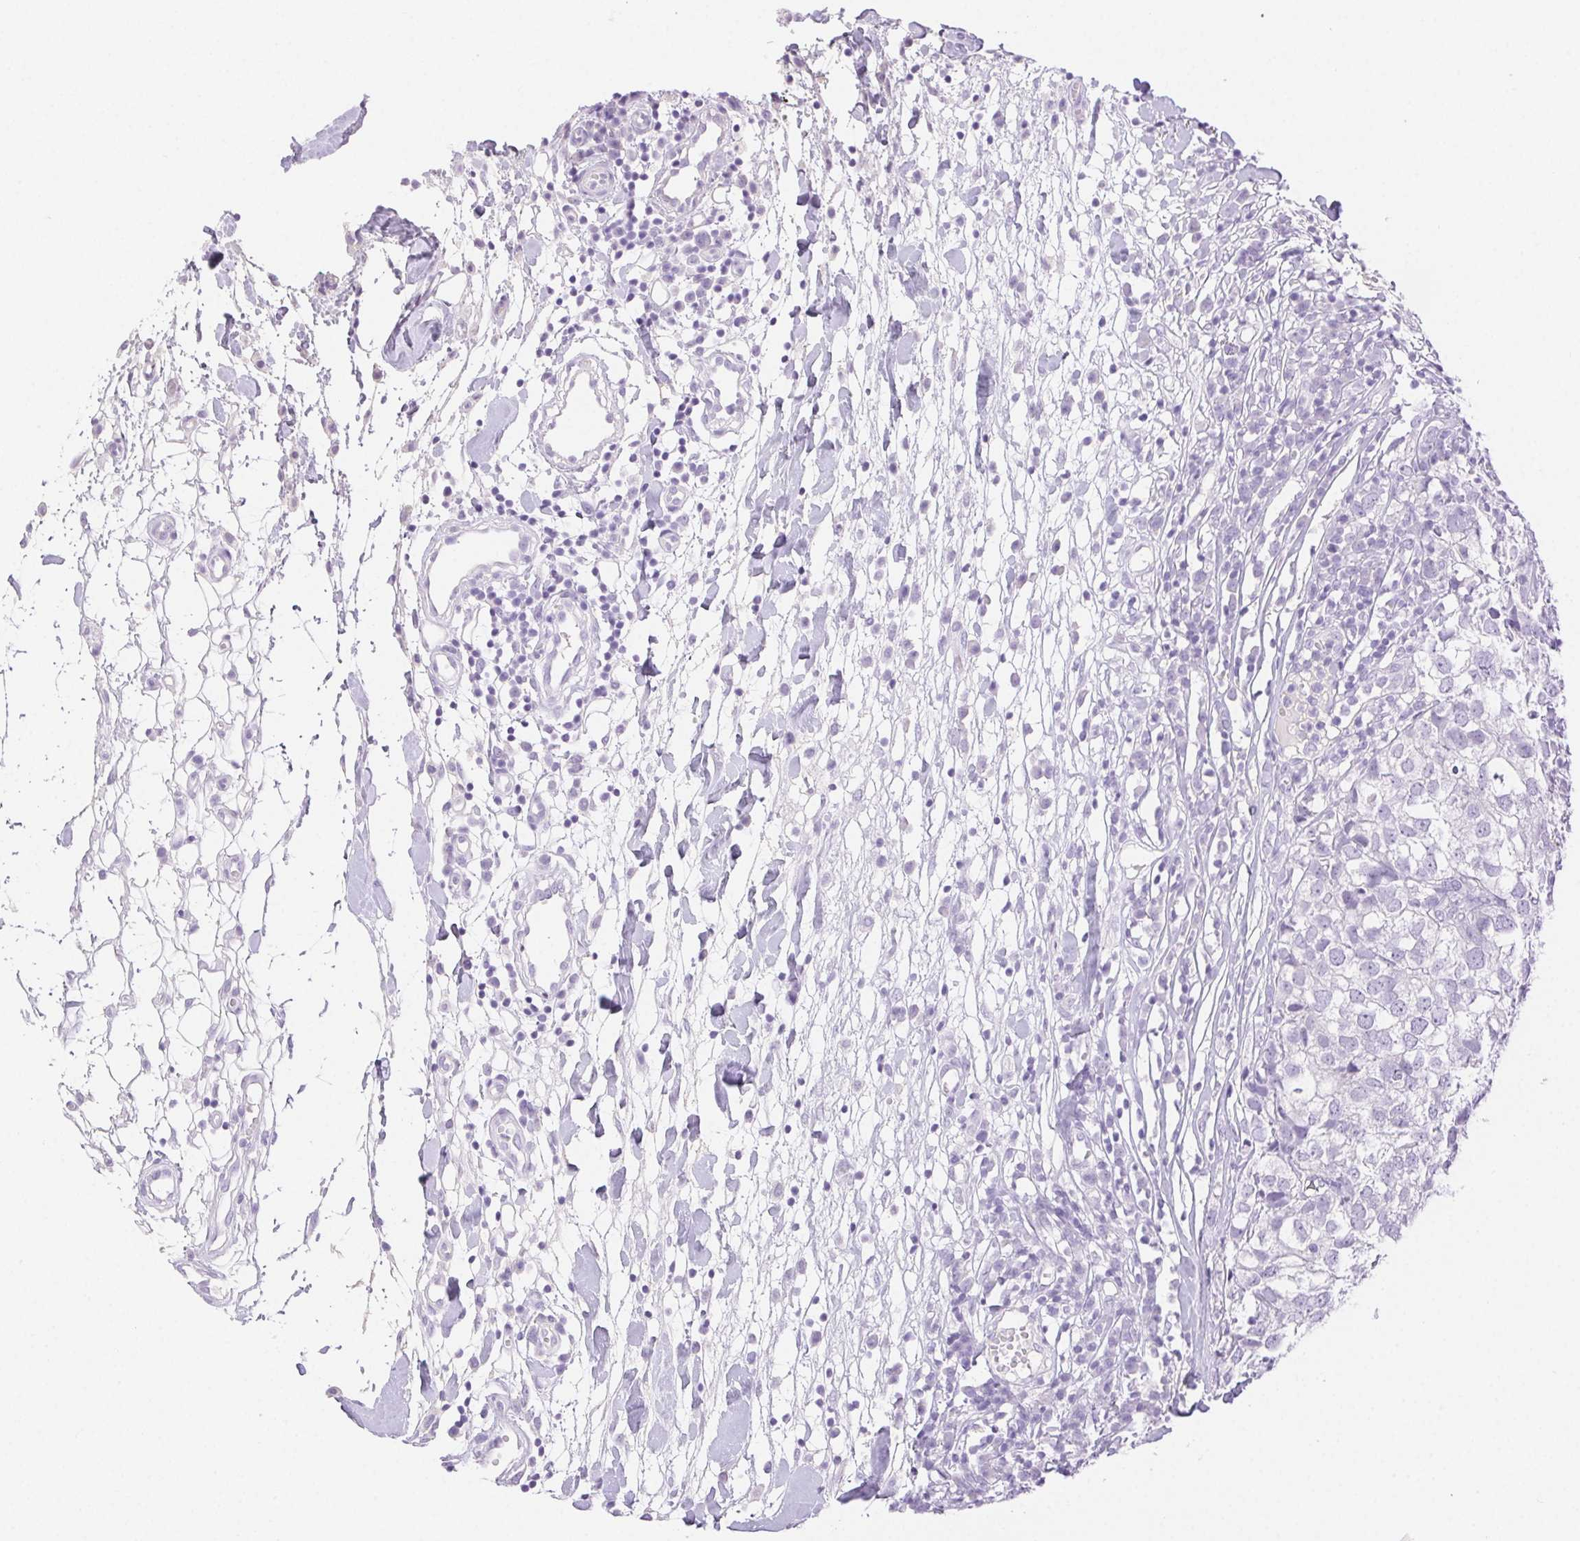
{"staining": {"intensity": "negative", "quantity": "none", "location": "none"}, "tissue": "breast cancer", "cell_type": "Tumor cells", "image_type": "cancer", "snomed": [{"axis": "morphology", "description": "Duct carcinoma"}, {"axis": "topography", "description": "Breast"}], "caption": "Immunohistochemistry (IHC) of human breast intraductal carcinoma demonstrates no expression in tumor cells.", "gene": "SPACA4", "patient": {"sex": "female", "age": 30}}